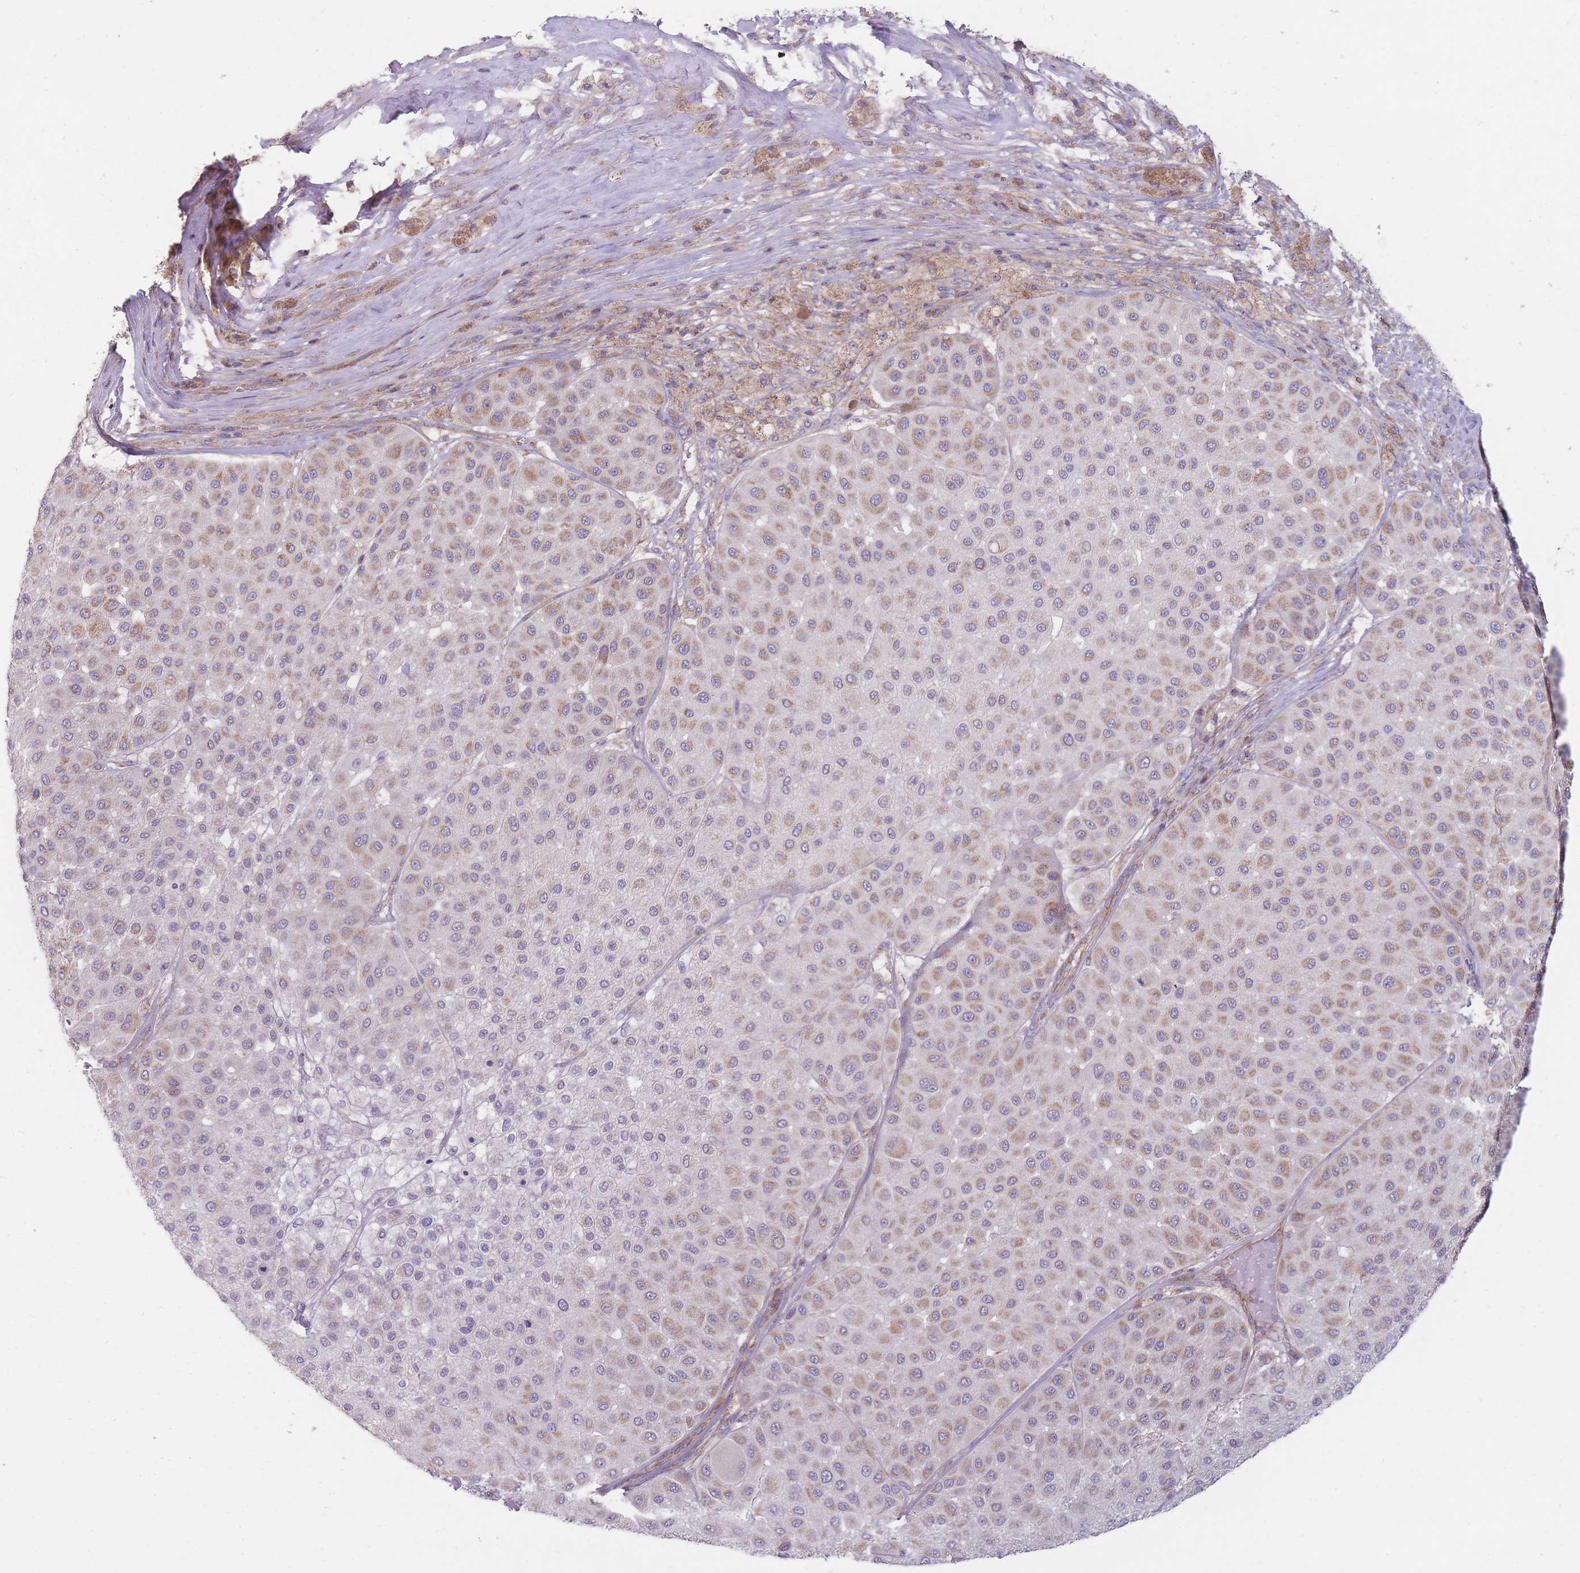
{"staining": {"intensity": "moderate", "quantity": "25%-75%", "location": "cytoplasmic/membranous"}, "tissue": "melanoma", "cell_type": "Tumor cells", "image_type": "cancer", "snomed": [{"axis": "morphology", "description": "Malignant melanoma, Metastatic site"}, {"axis": "topography", "description": "Smooth muscle"}], "caption": "A medium amount of moderate cytoplasmic/membranous positivity is seen in about 25%-75% of tumor cells in malignant melanoma (metastatic site) tissue.", "gene": "NDUFA9", "patient": {"sex": "male", "age": 41}}